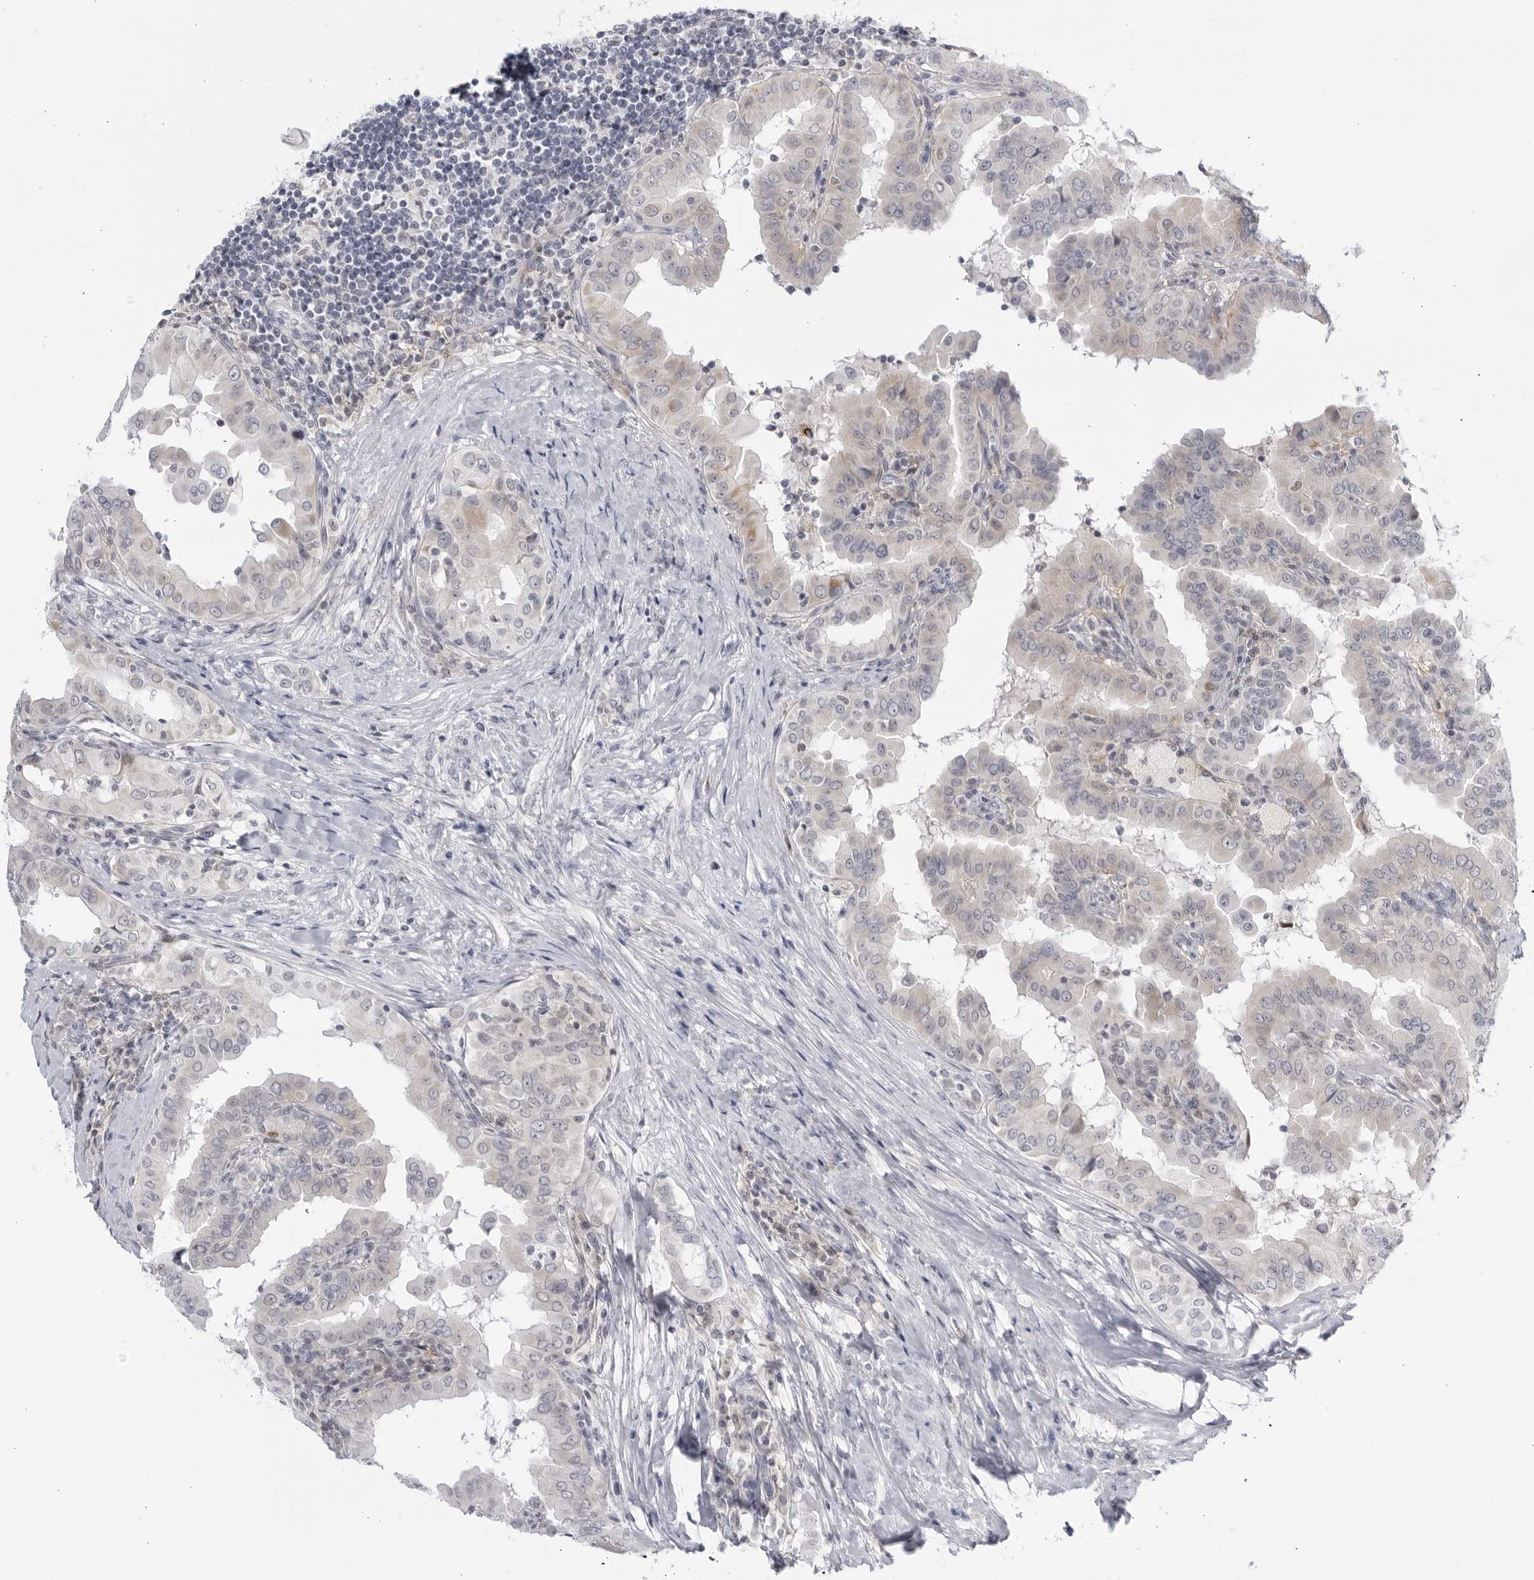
{"staining": {"intensity": "negative", "quantity": "none", "location": "none"}, "tissue": "thyroid cancer", "cell_type": "Tumor cells", "image_type": "cancer", "snomed": [{"axis": "morphology", "description": "Papillary adenocarcinoma, NOS"}, {"axis": "topography", "description": "Thyroid gland"}], "caption": "Immunohistochemical staining of papillary adenocarcinoma (thyroid) exhibits no significant positivity in tumor cells. Nuclei are stained in blue.", "gene": "CNBD1", "patient": {"sex": "male", "age": 33}}